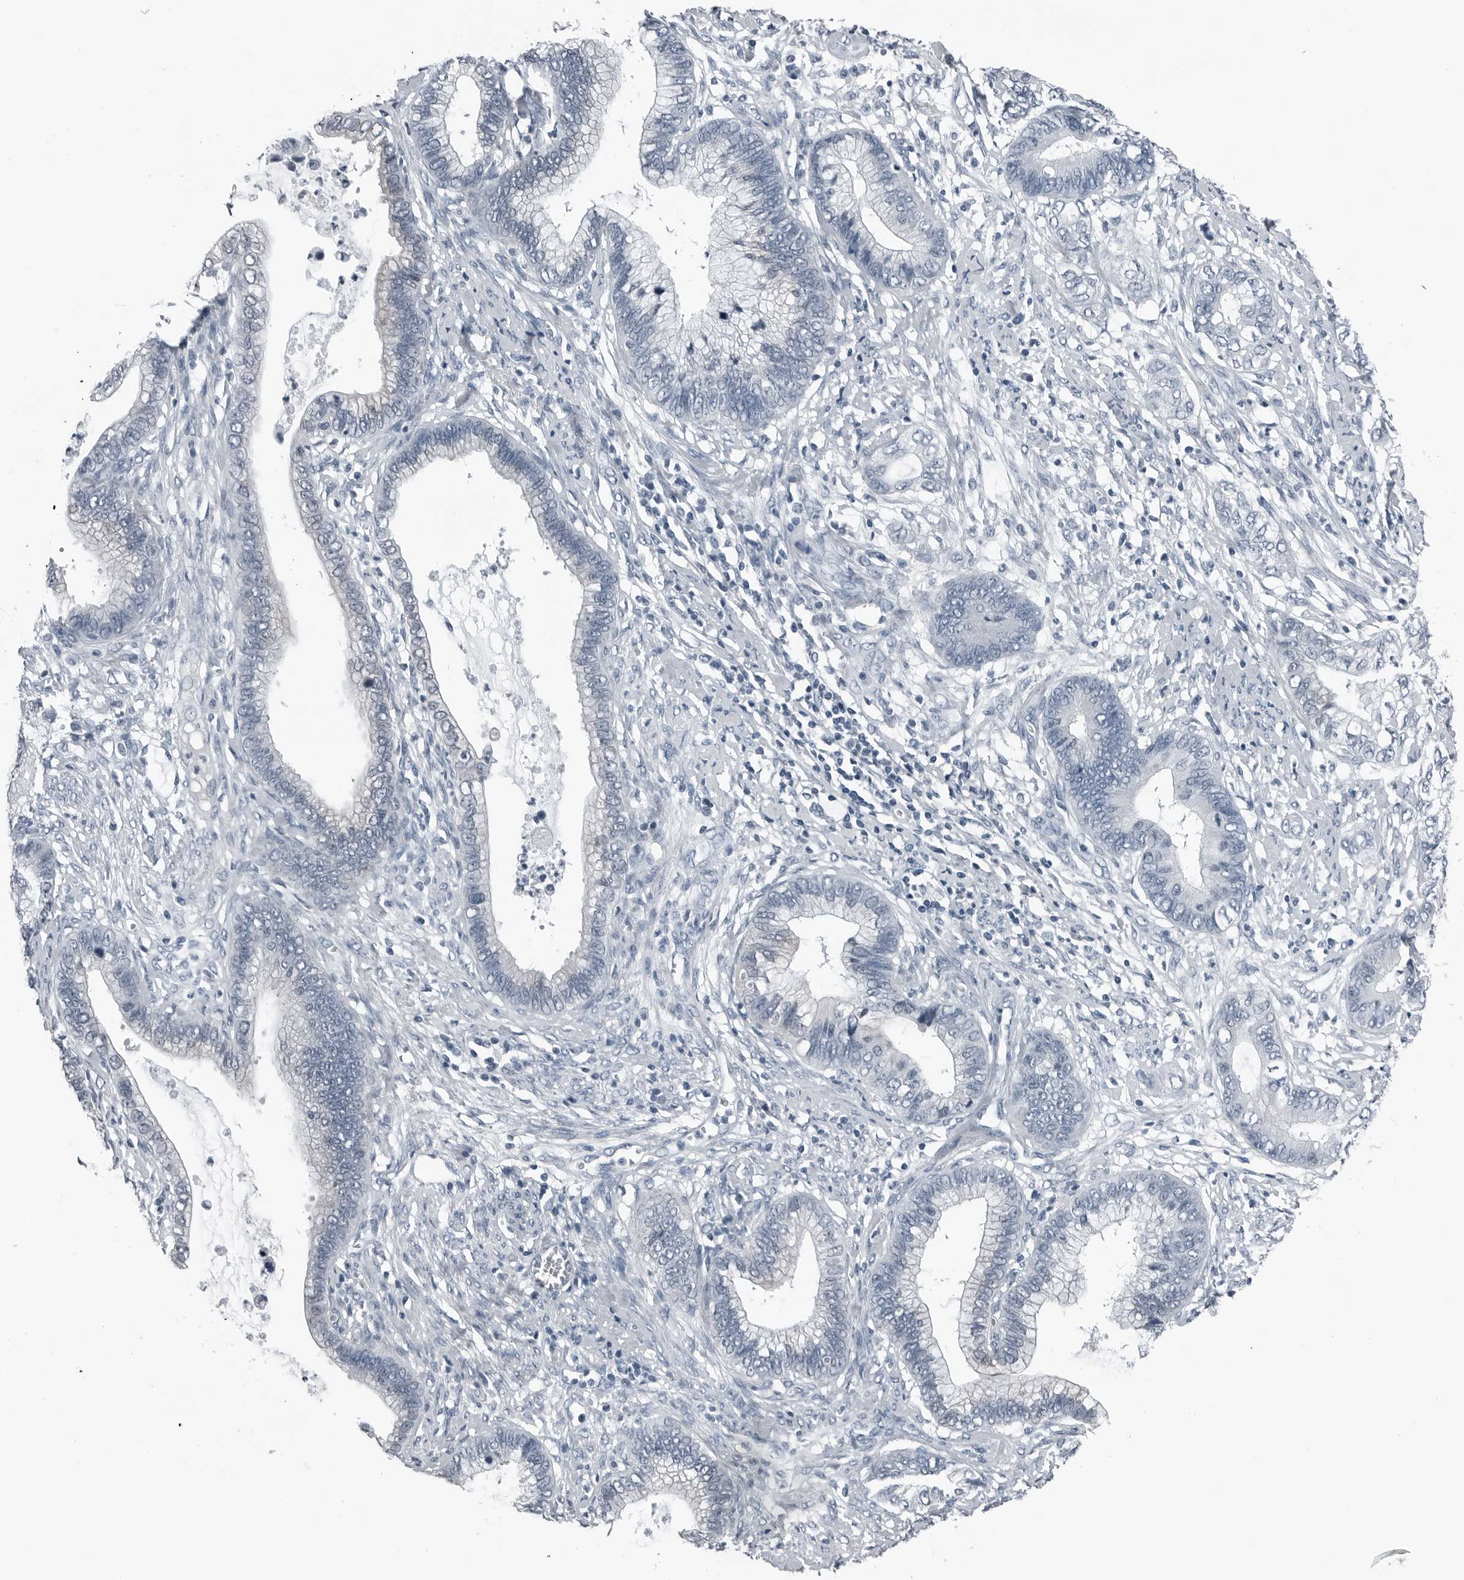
{"staining": {"intensity": "negative", "quantity": "none", "location": "none"}, "tissue": "cervical cancer", "cell_type": "Tumor cells", "image_type": "cancer", "snomed": [{"axis": "morphology", "description": "Adenocarcinoma, NOS"}, {"axis": "topography", "description": "Cervix"}], "caption": "The IHC micrograph has no significant expression in tumor cells of adenocarcinoma (cervical) tissue. (DAB immunohistochemistry with hematoxylin counter stain).", "gene": "SPINK1", "patient": {"sex": "female", "age": 44}}